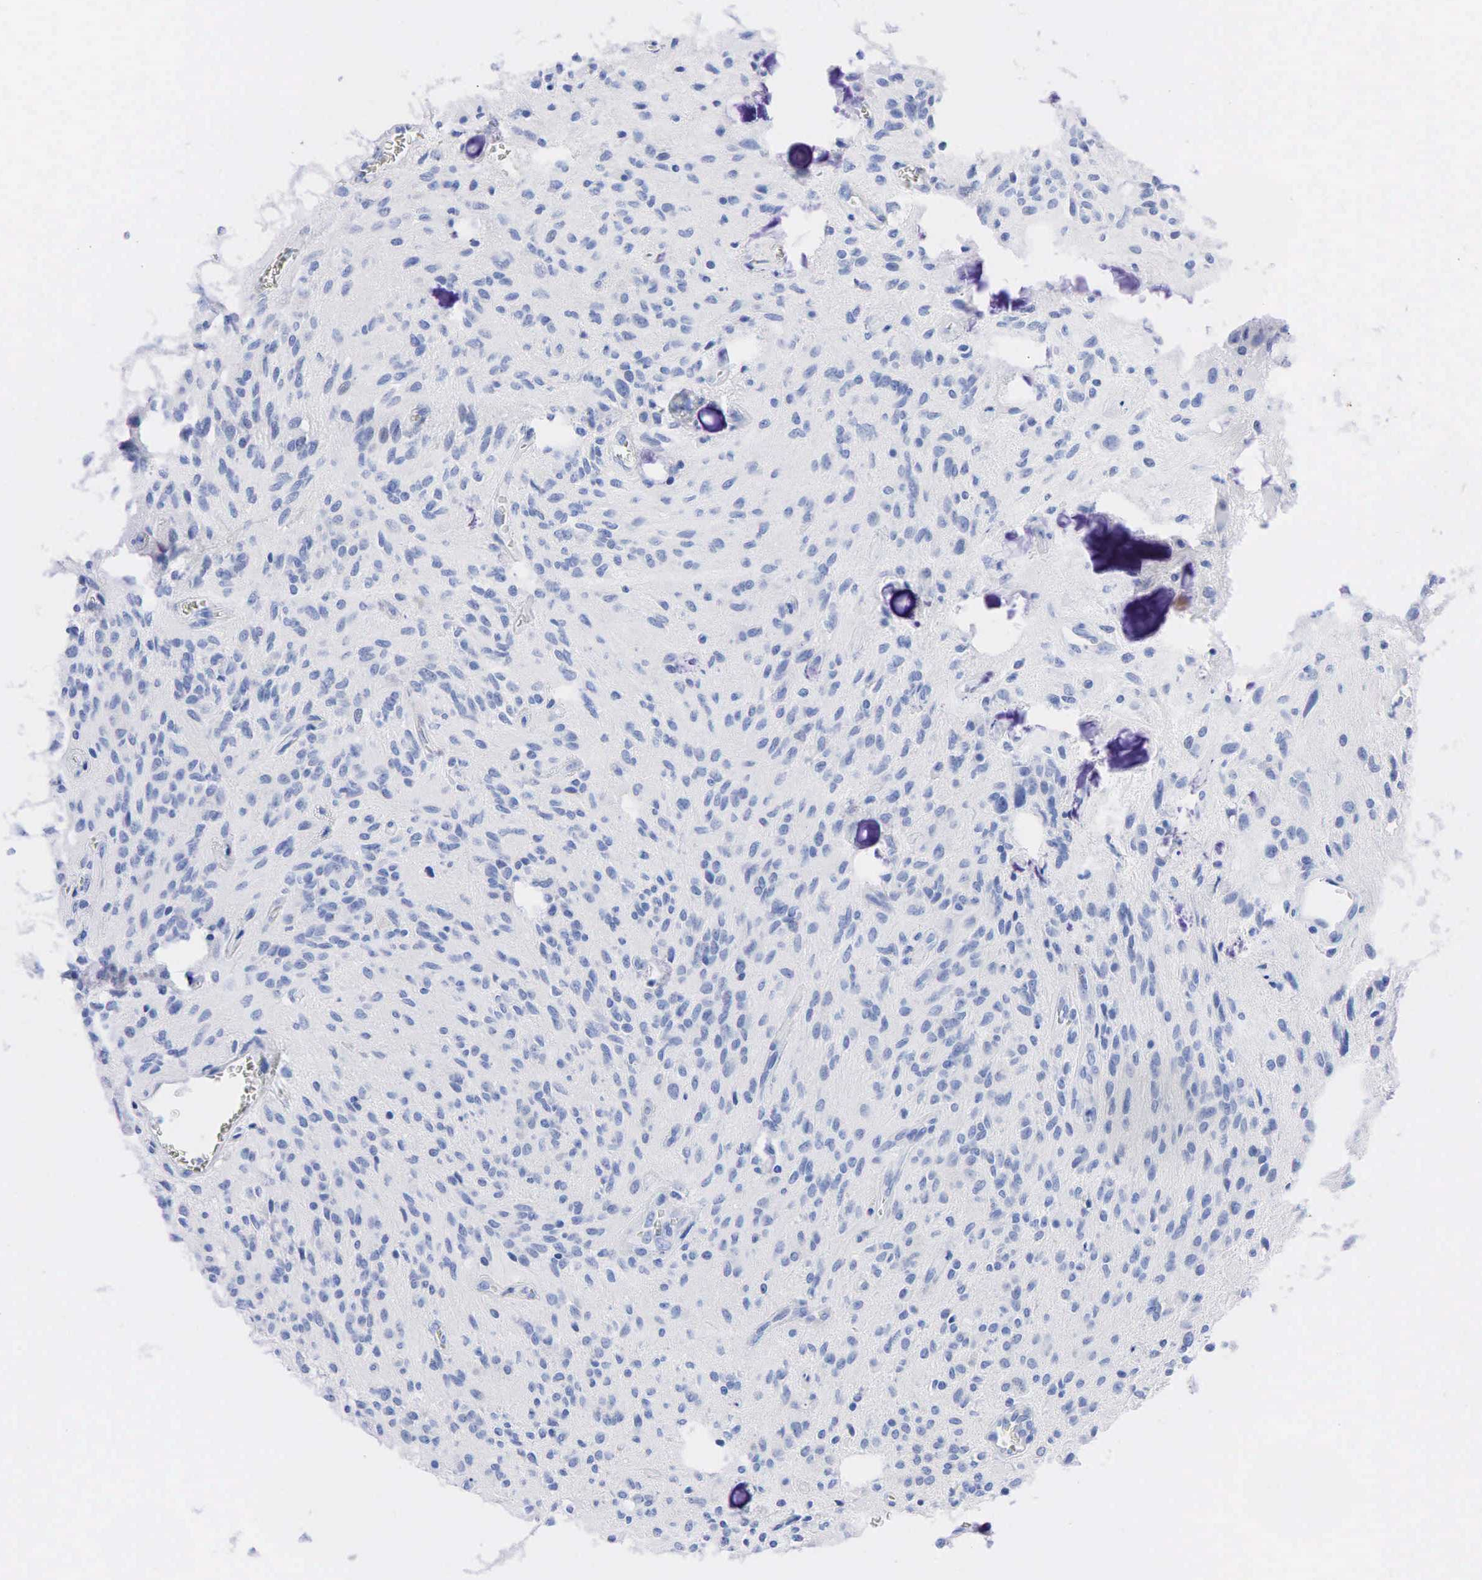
{"staining": {"intensity": "negative", "quantity": "none", "location": "none"}, "tissue": "glioma", "cell_type": "Tumor cells", "image_type": "cancer", "snomed": [{"axis": "morphology", "description": "Glioma, malignant, Low grade"}, {"axis": "topography", "description": "Brain"}], "caption": "A high-resolution image shows immunohistochemistry (IHC) staining of glioma, which shows no significant expression in tumor cells.", "gene": "NKX2-1", "patient": {"sex": "female", "age": 15}}